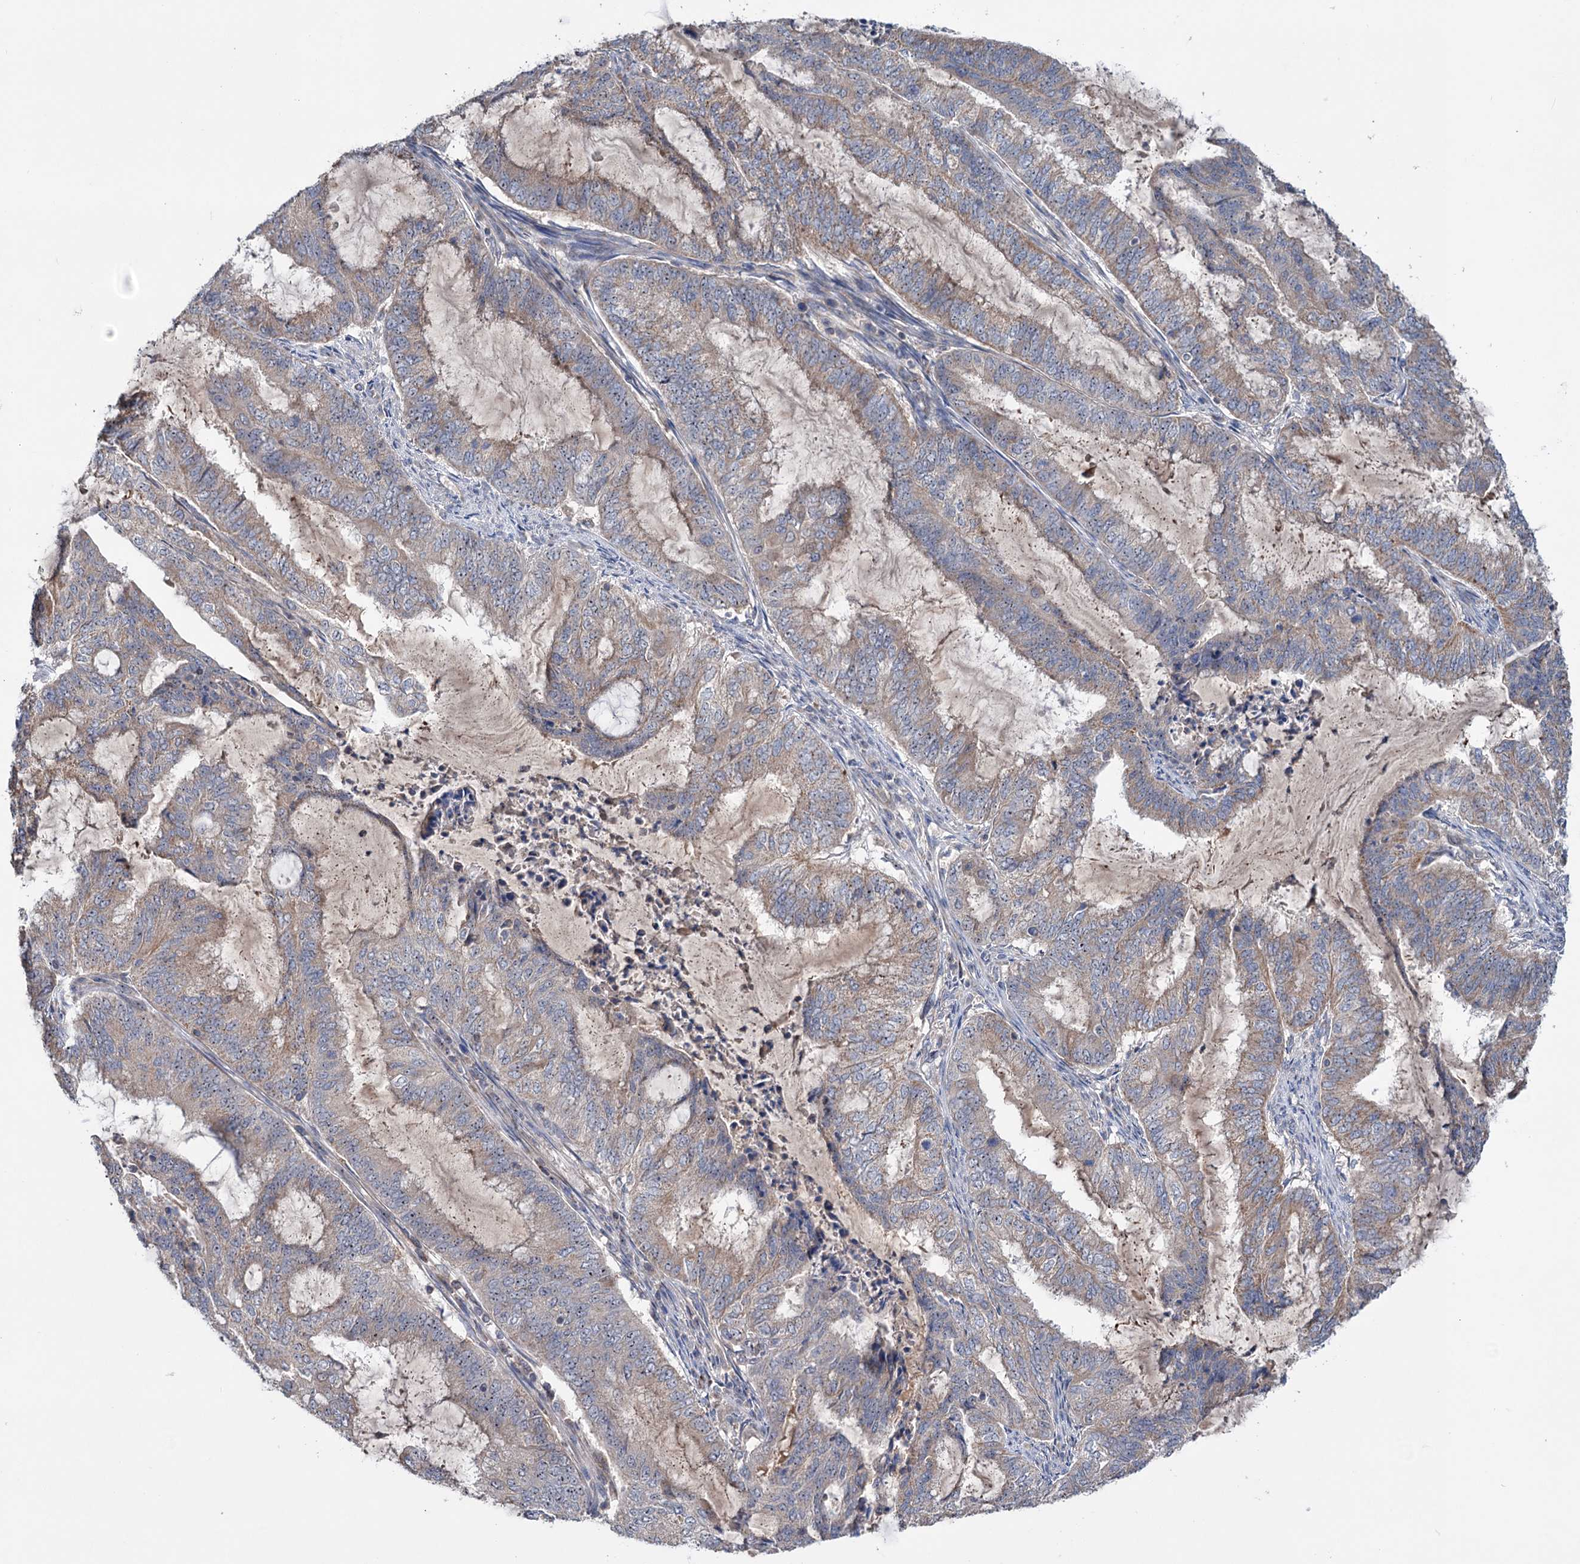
{"staining": {"intensity": "weak", "quantity": "25%-75%", "location": "cytoplasmic/membranous"}, "tissue": "endometrial cancer", "cell_type": "Tumor cells", "image_type": "cancer", "snomed": [{"axis": "morphology", "description": "Adenocarcinoma, NOS"}, {"axis": "topography", "description": "Endometrium"}], "caption": "Human endometrial cancer (adenocarcinoma) stained for a protein (brown) demonstrates weak cytoplasmic/membranous positive positivity in about 25%-75% of tumor cells.", "gene": "HTR3B", "patient": {"sex": "female", "age": 51}}